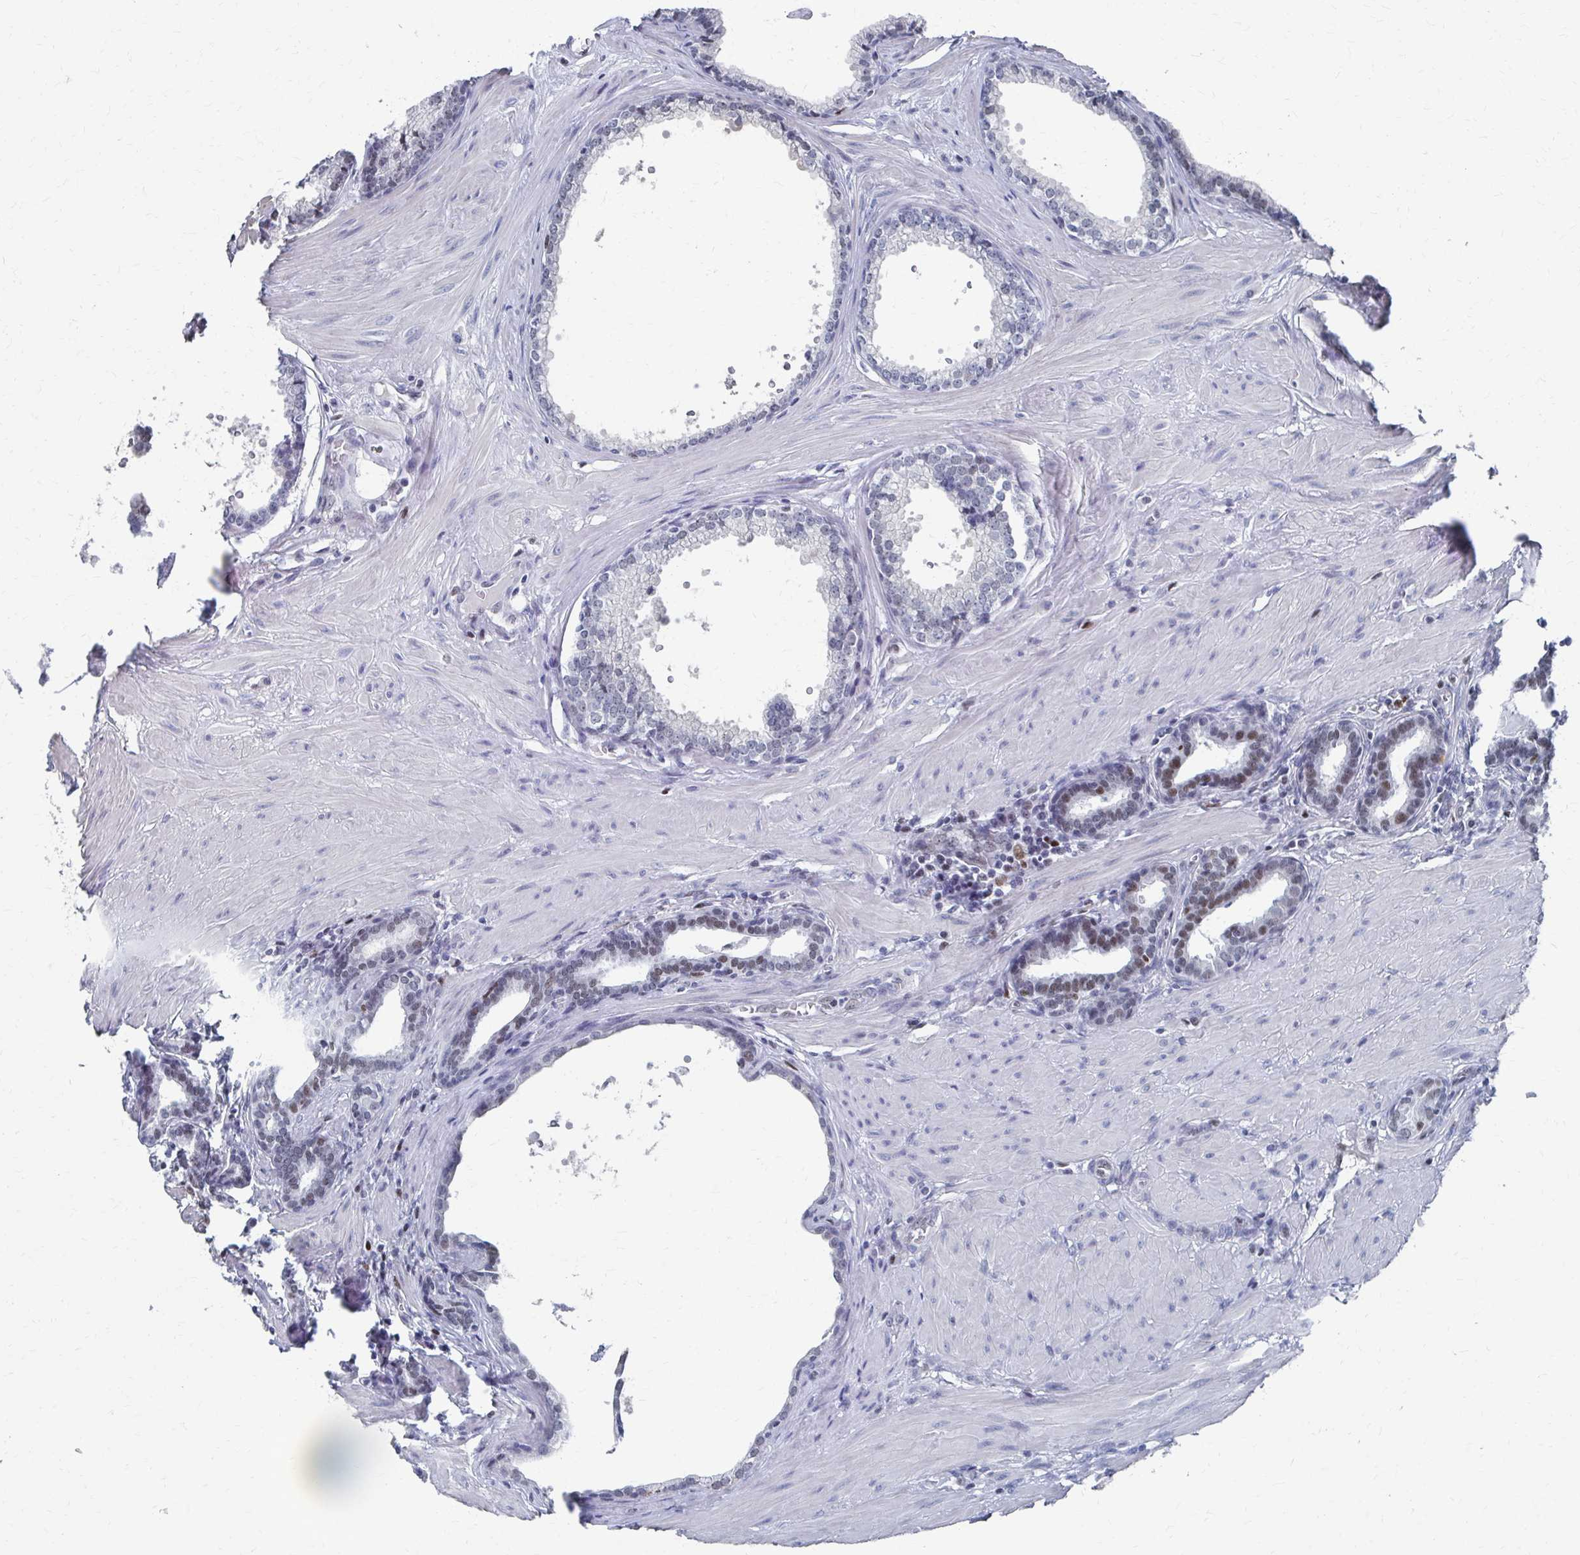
{"staining": {"intensity": "moderate", "quantity": "25%-75%", "location": "cytoplasmic/membranous,nuclear"}, "tissue": "prostate", "cell_type": "Glandular cells", "image_type": "normal", "snomed": [{"axis": "morphology", "description": "Normal tissue, NOS"}, {"axis": "topography", "description": "Prostate"}, {"axis": "topography", "description": "Peripheral nerve tissue"}], "caption": "The micrograph shows immunohistochemical staining of unremarkable prostate. There is moderate cytoplasmic/membranous,nuclear staining is present in approximately 25%-75% of glandular cells. (DAB (3,3'-diaminobenzidine) = brown stain, brightfield microscopy at high magnification).", "gene": "CDIN1", "patient": {"sex": "male", "age": 55}}